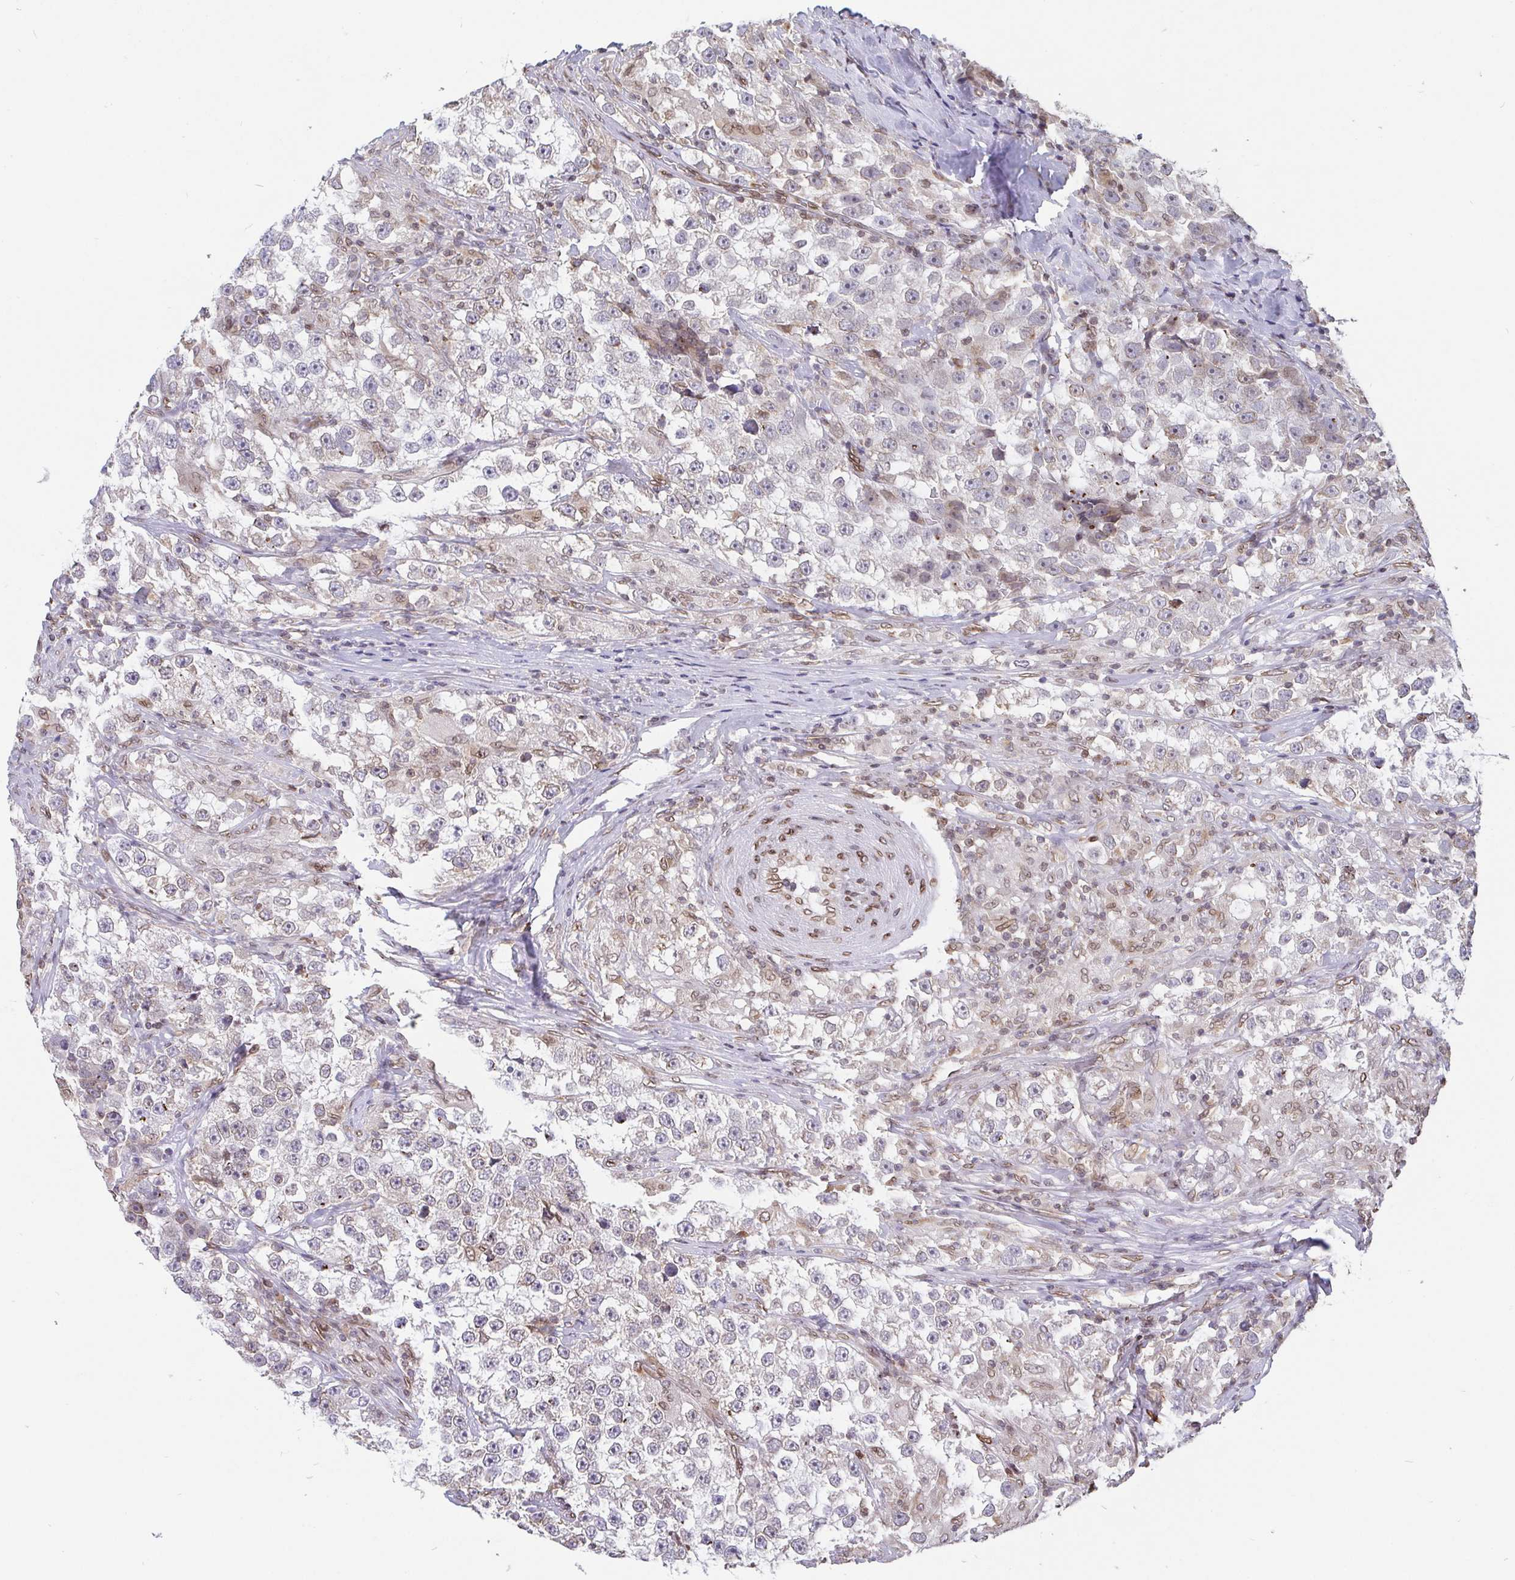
{"staining": {"intensity": "negative", "quantity": "none", "location": "none"}, "tissue": "testis cancer", "cell_type": "Tumor cells", "image_type": "cancer", "snomed": [{"axis": "morphology", "description": "Seminoma, NOS"}, {"axis": "topography", "description": "Testis"}], "caption": "Seminoma (testis) was stained to show a protein in brown. There is no significant staining in tumor cells.", "gene": "EMD", "patient": {"sex": "male", "age": 46}}